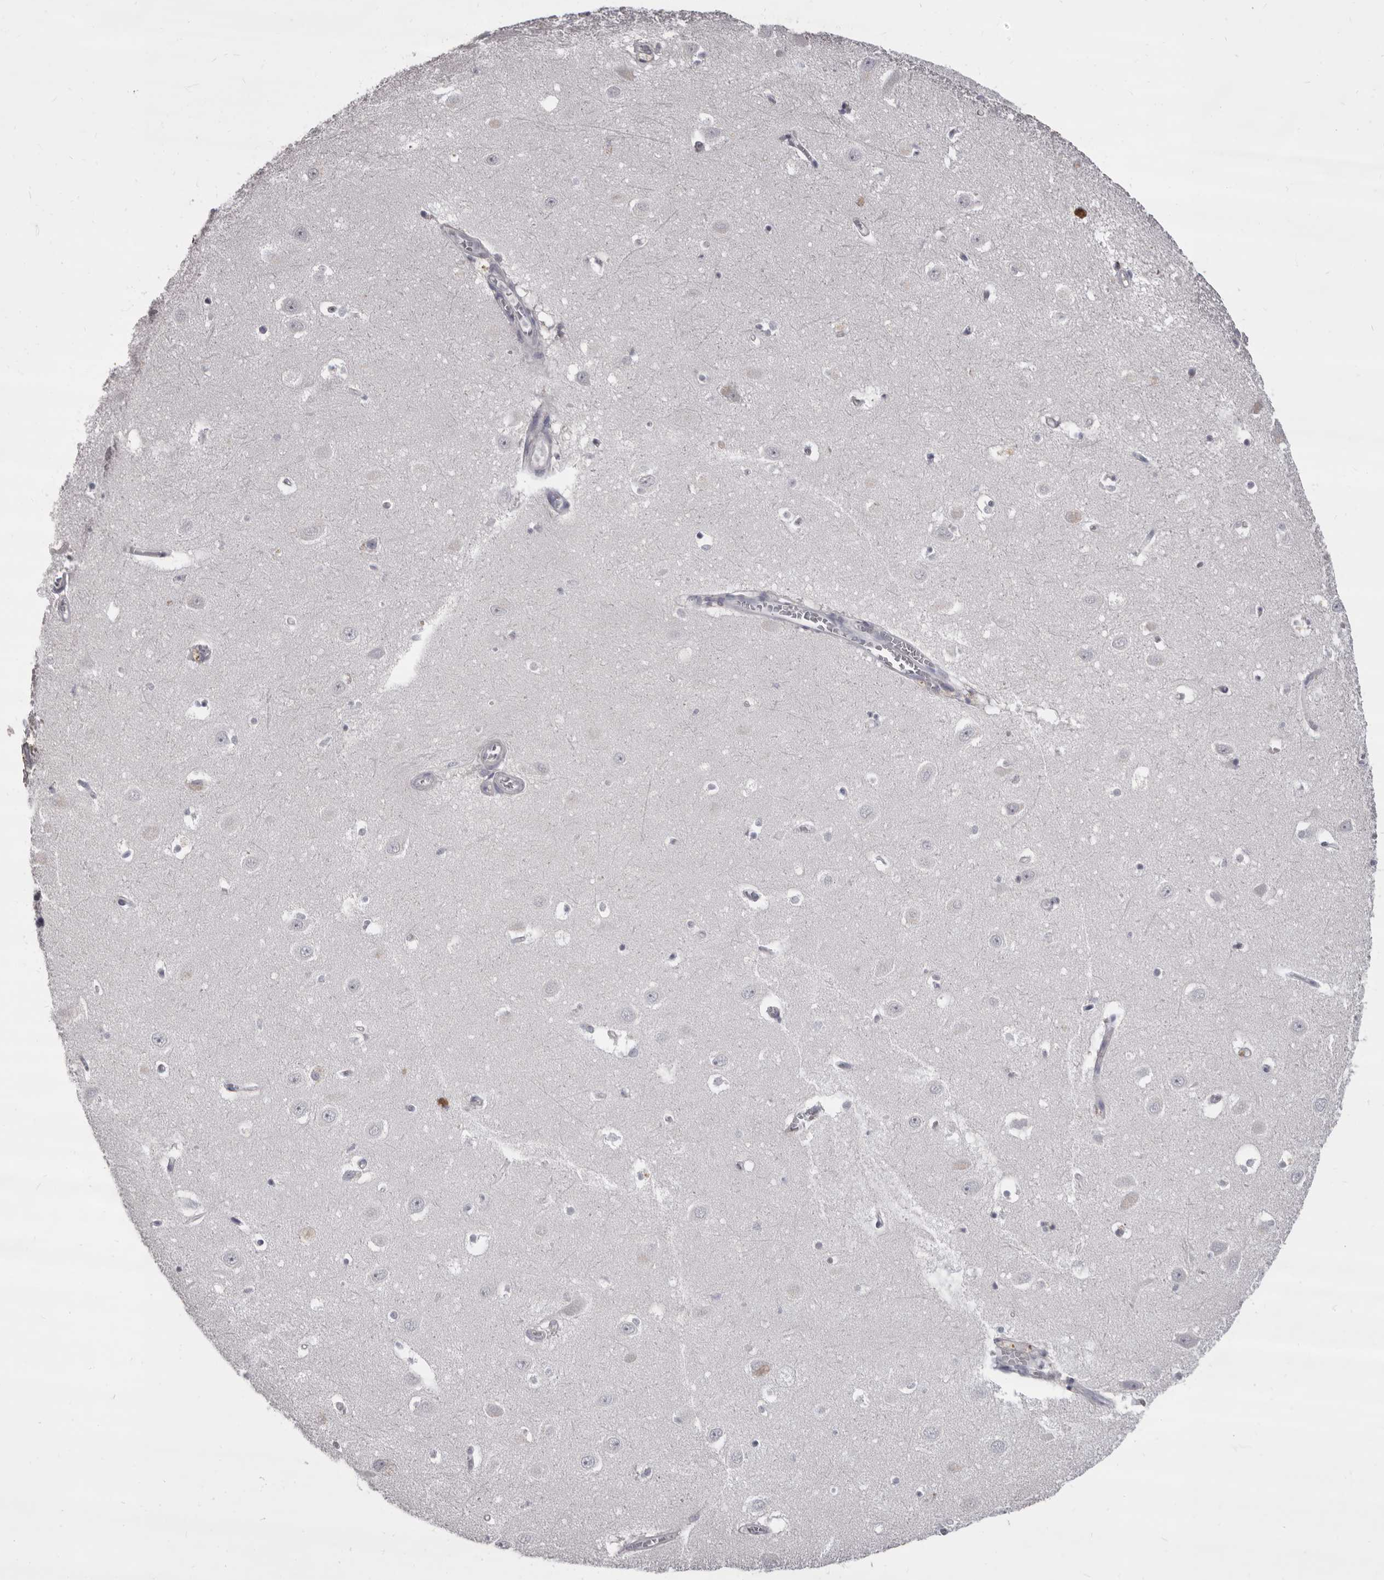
{"staining": {"intensity": "negative", "quantity": "none", "location": "none"}, "tissue": "hippocampus", "cell_type": "Glial cells", "image_type": "normal", "snomed": [{"axis": "morphology", "description": "Normal tissue, NOS"}, {"axis": "topography", "description": "Hippocampus"}], "caption": "The immunohistochemistry micrograph has no significant staining in glial cells of hippocampus. (Brightfield microscopy of DAB immunohistochemistry (IHC) at high magnification).", "gene": "GZMH", "patient": {"sex": "female", "age": 64}}